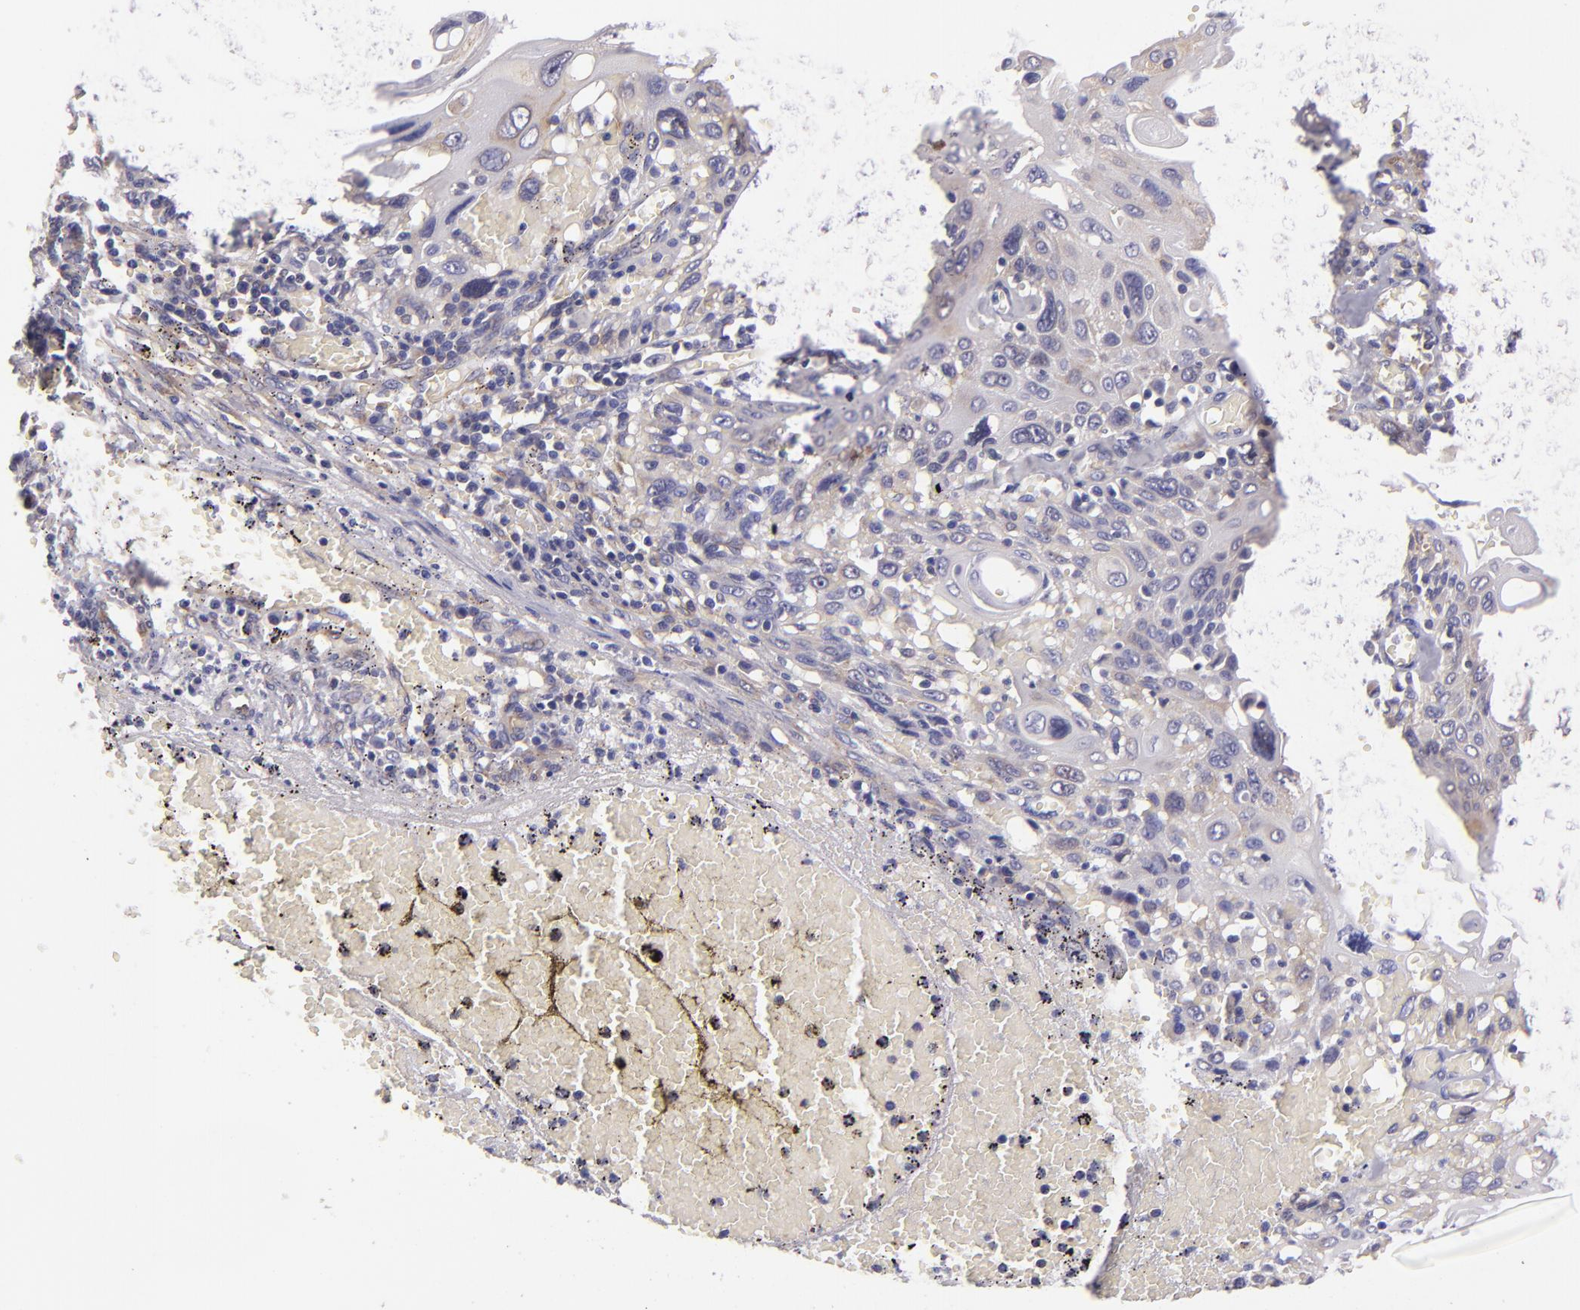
{"staining": {"intensity": "weak", "quantity": "<25%", "location": "cytoplasmic/membranous"}, "tissue": "cervical cancer", "cell_type": "Tumor cells", "image_type": "cancer", "snomed": [{"axis": "morphology", "description": "Squamous cell carcinoma, NOS"}, {"axis": "topography", "description": "Cervix"}], "caption": "High magnification brightfield microscopy of cervical squamous cell carcinoma stained with DAB (brown) and counterstained with hematoxylin (blue): tumor cells show no significant staining.", "gene": "UPF3B", "patient": {"sex": "female", "age": 54}}